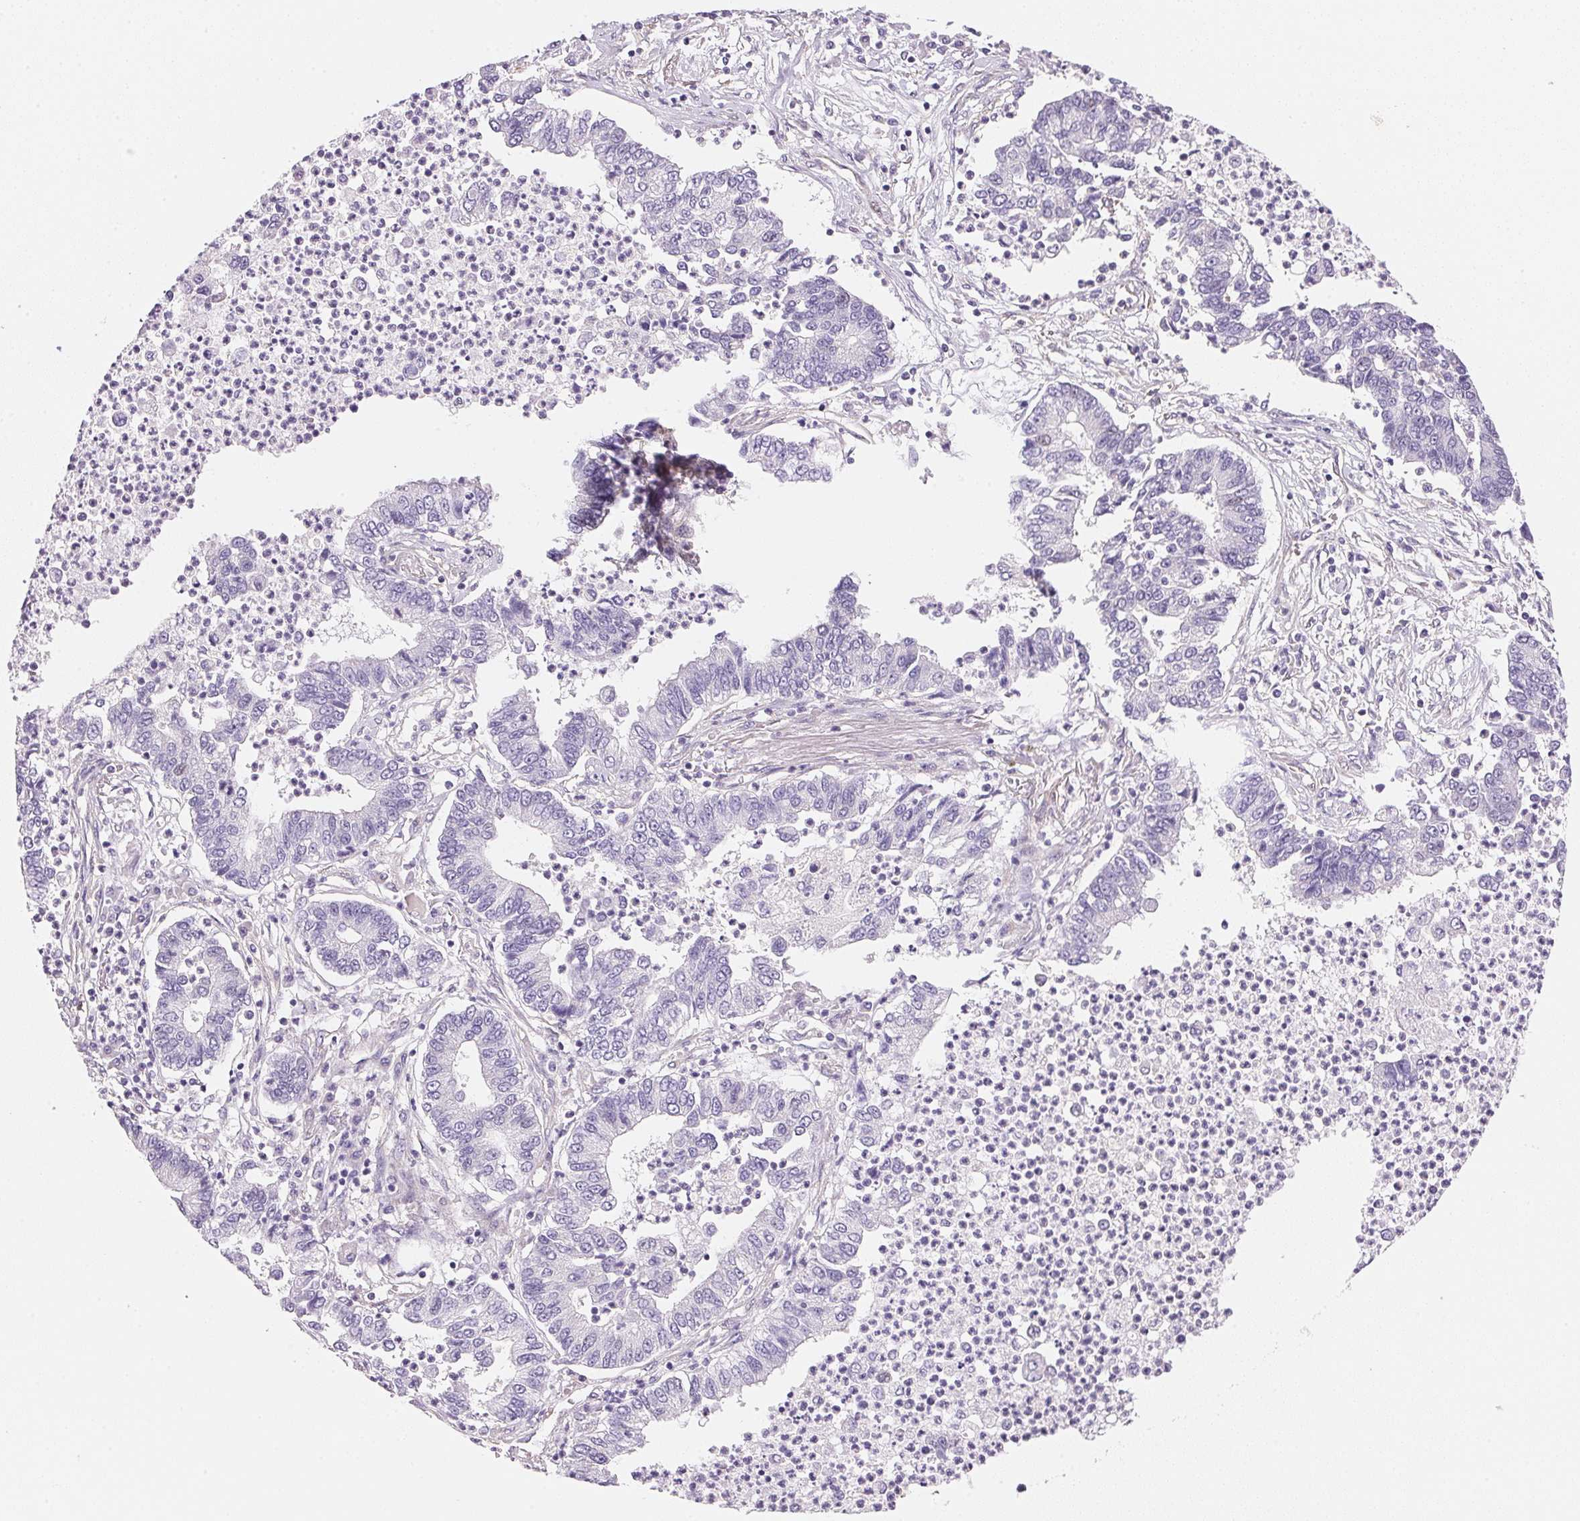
{"staining": {"intensity": "negative", "quantity": "none", "location": "none"}, "tissue": "lung cancer", "cell_type": "Tumor cells", "image_type": "cancer", "snomed": [{"axis": "morphology", "description": "Adenocarcinoma, NOS"}, {"axis": "topography", "description": "Lung"}], "caption": "High magnification brightfield microscopy of adenocarcinoma (lung) stained with DAB (brown) and counterstained with hematoxylin (blue): tumor cells show no significant expression. (Brightfield microscopy of DAB (3,3'-diaminobenzidine) IHC at high magnification).", "gene": "SMTN", "patient": {"sex": "female", "age": 57}}